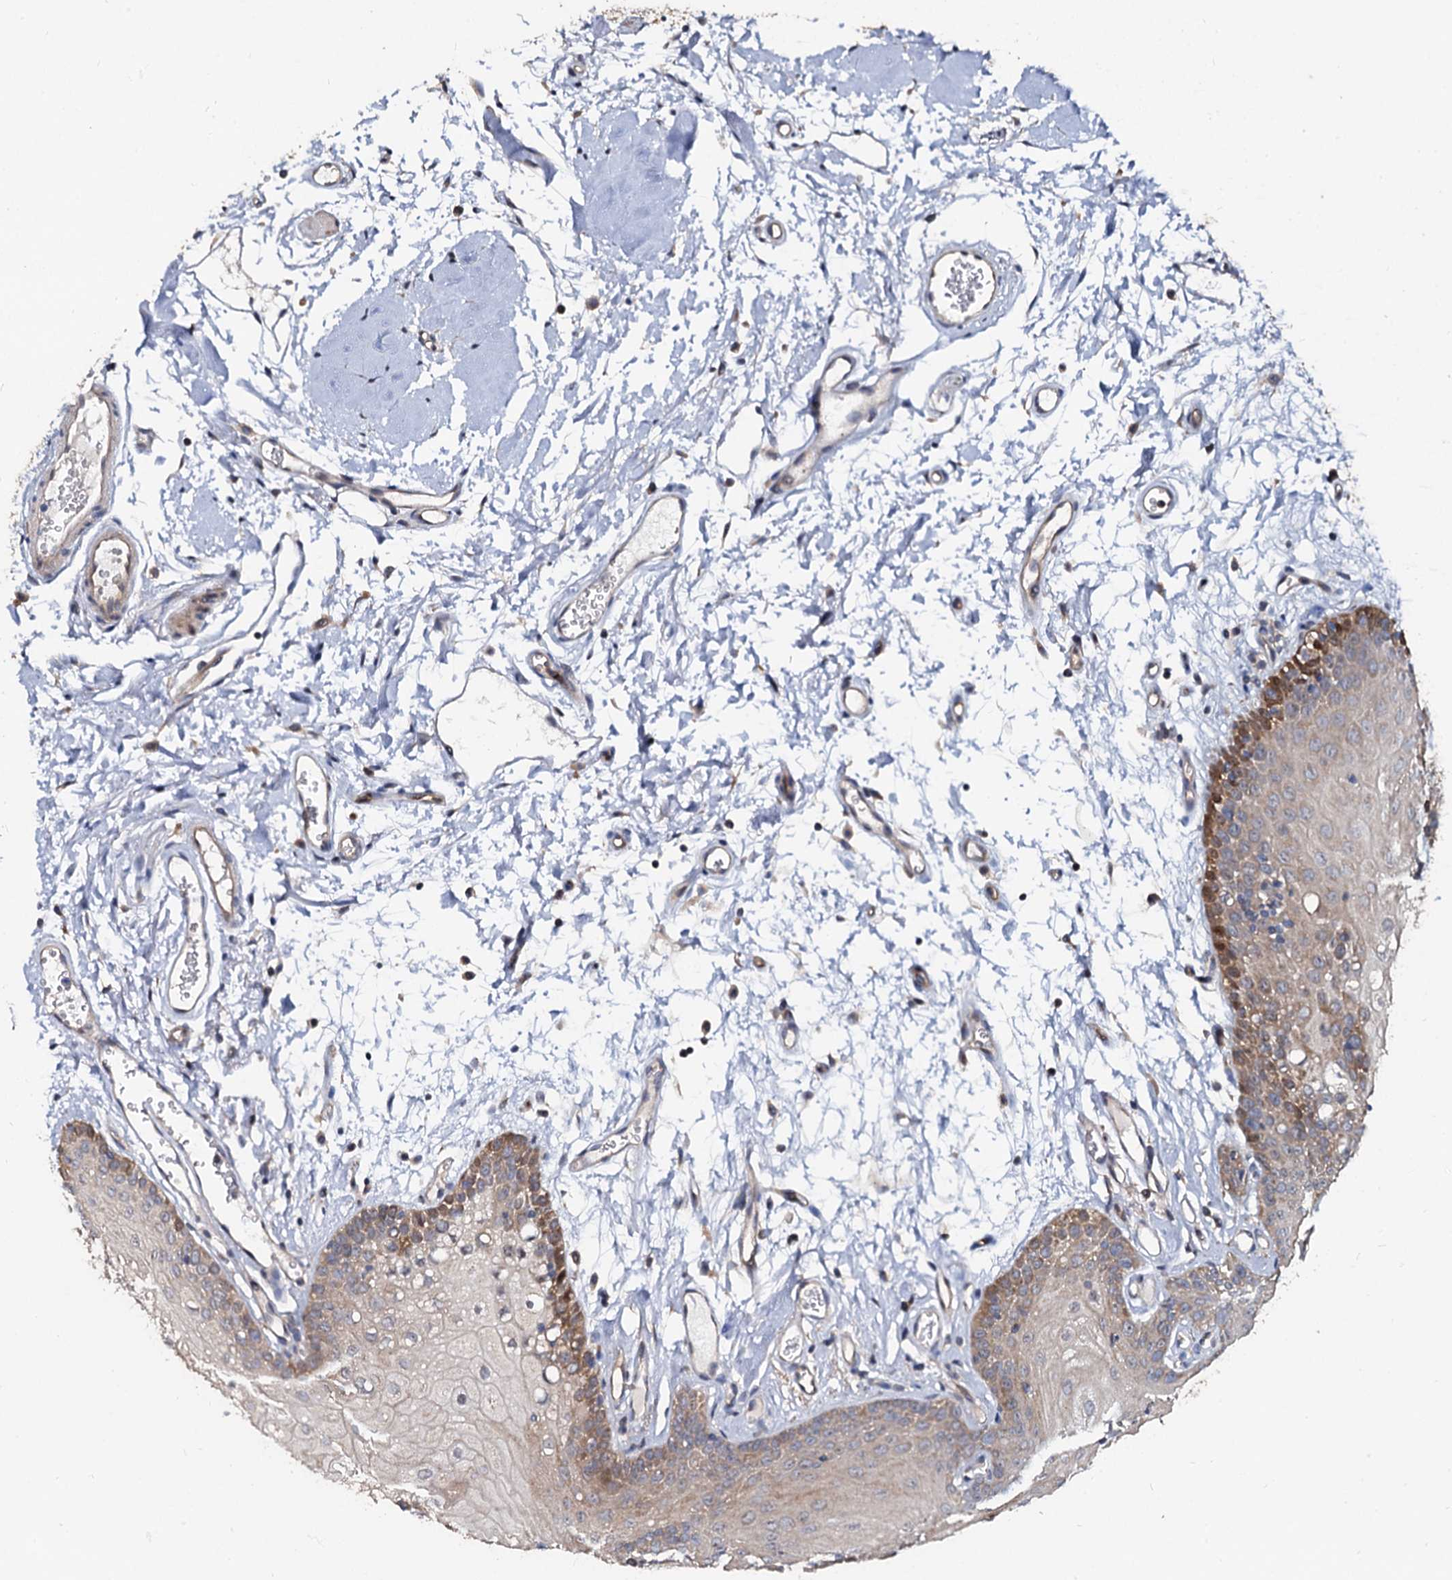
{"staining": {"intensity": "moderate", "quantity": "25%-75%", "location": "cytoplasmic/membranous"}, "tissue": "oral mucosa", "cell_type": "Squamous epithelial cells", "image_type": "normal", "snomed": [{"axis": "morphology", "description": "Normal tissue, NOS"}, {"axis": "topography", "description": "Oral tissue"}, {"axis": "topography", "description": "Tounge, NOS"}], "caption": "Squamous epithelial cells show medium levels of moderate cytoplasmic/membranous staining in about 25%-75% of cells in unremarkable oral mucosa. Using DAB (brown) and hematoxylin (blue) stains, captured at high magnification using brightfield microscopy.", "gene": "WWC3", "patient": {"sex": "female", "age": 73}}